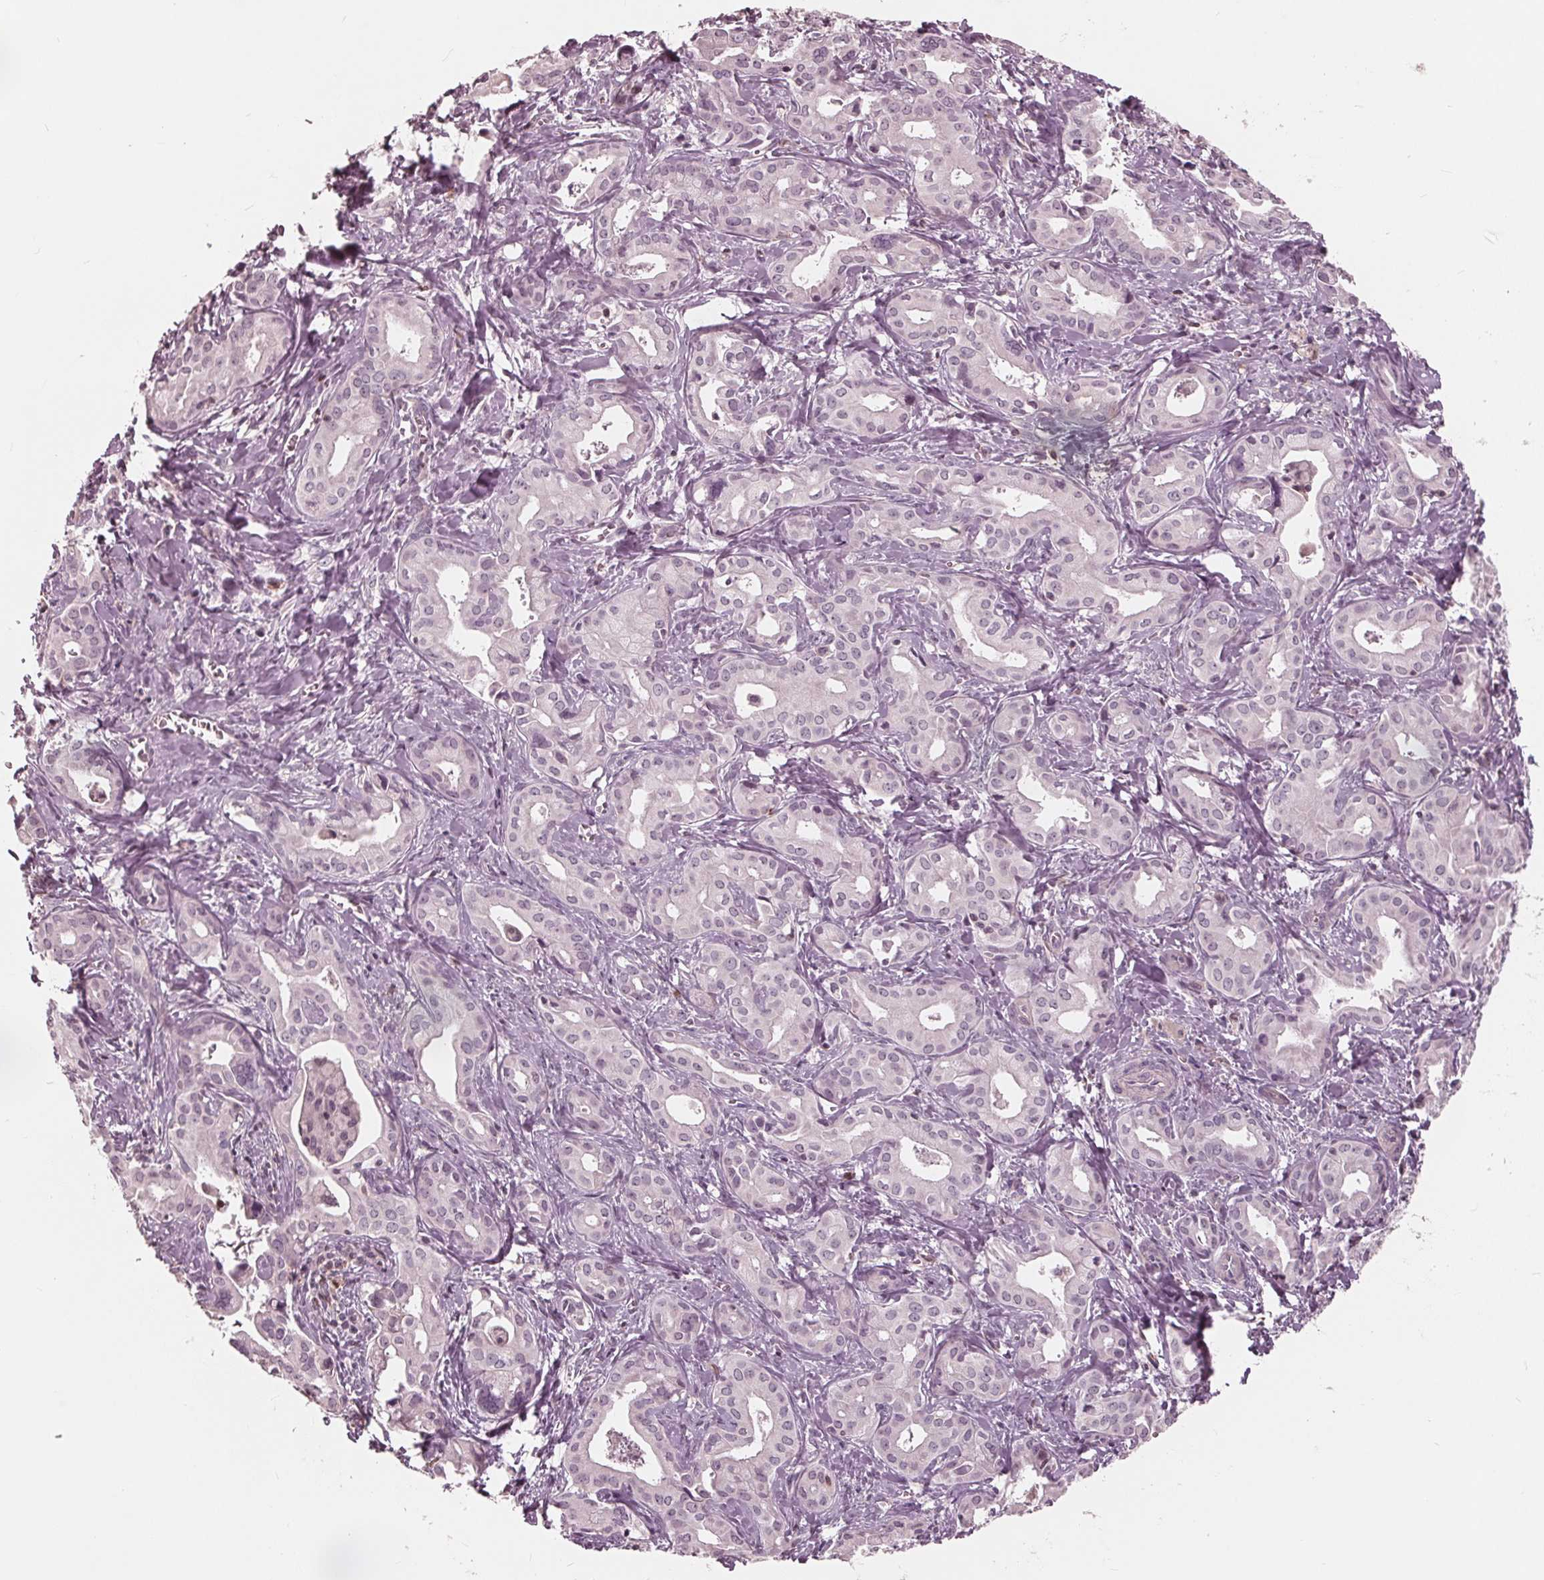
{"staining": {"intensity": "negative", "quantity": "none", "location": "none"}, "tissue": "liver cancer", "cell_type": "Tumor cells", "image_type": "cancer", "snomed": [{"axis": "morphology", "description": "Cholangiocarcinoma"}, {"axis": "topography", "description": "Liver"}], "caption": "The IHC histopathology image has no significant staining in tumor cells of cholangiocarcinoma (liver) tissue.", "gene": "ING3", "patient": {"sex": "female", "age": 65}}